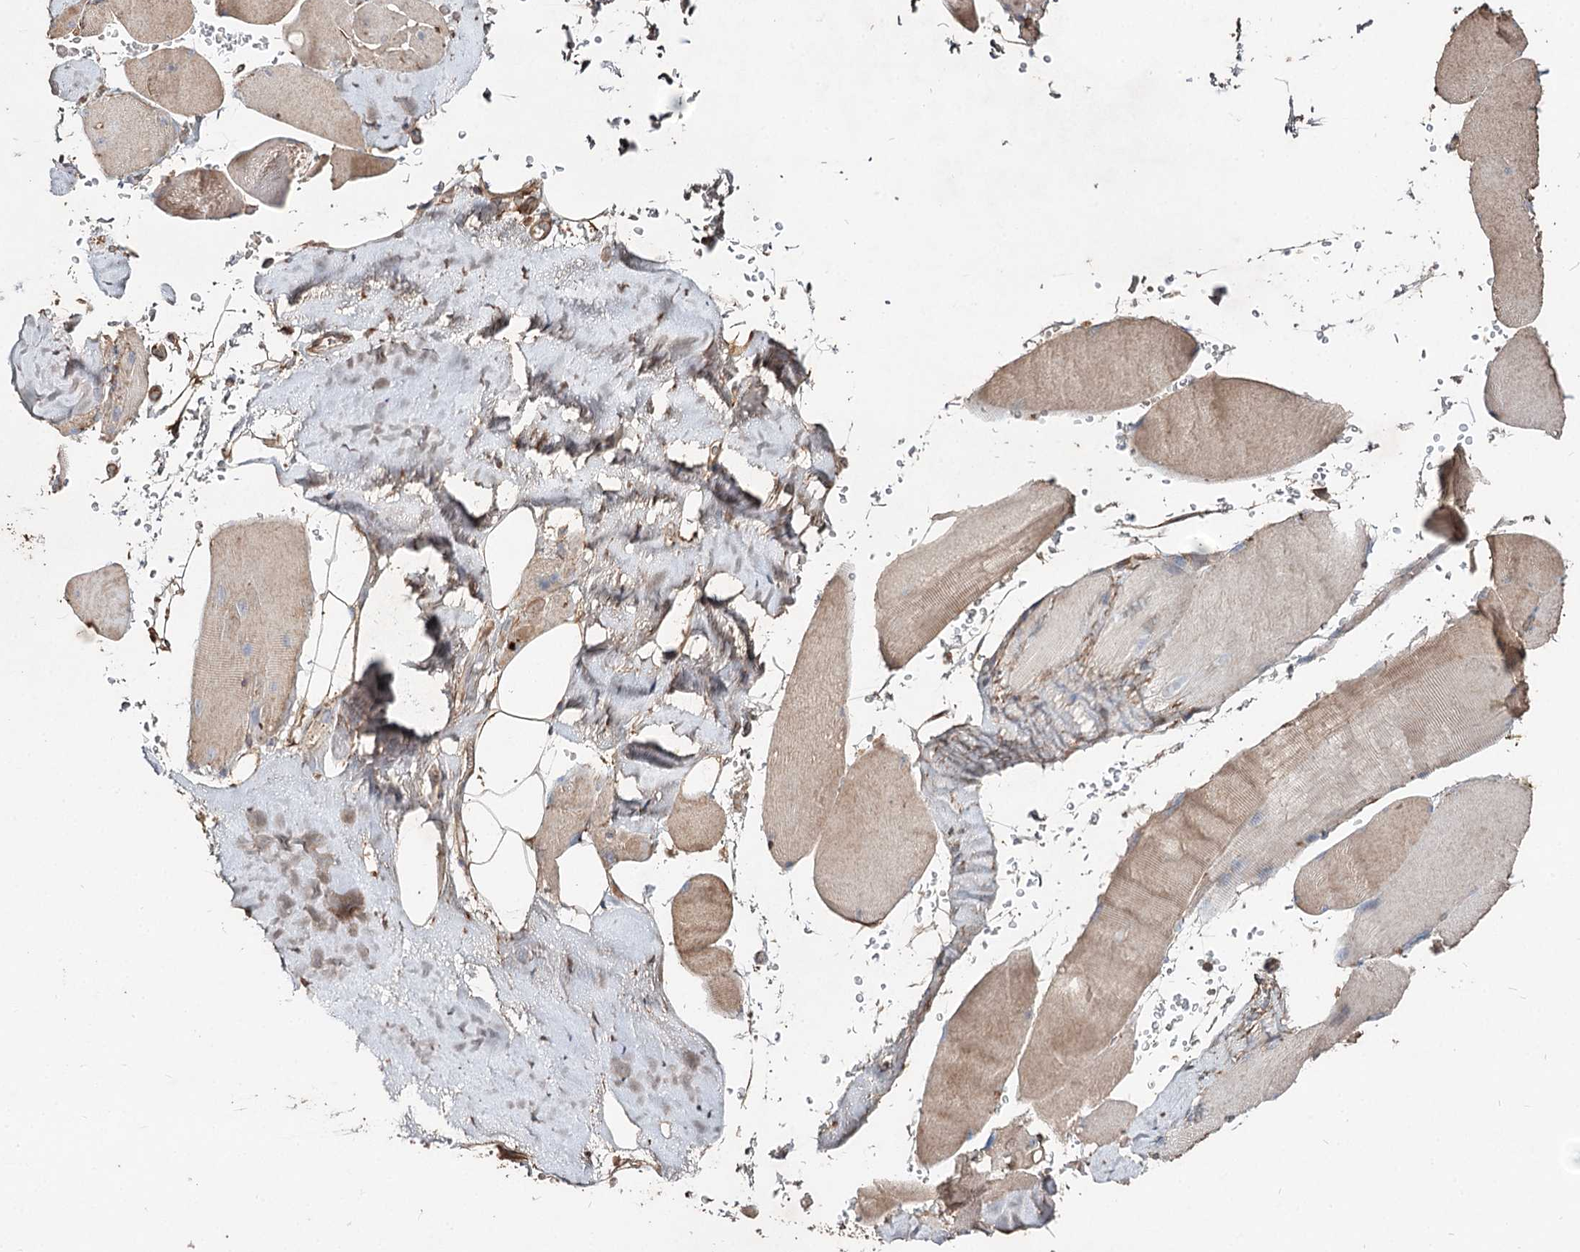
{"staining": {"intensity": "weak", "quantity": "25%-75%", "location": "cytoplasmic/membranous"}, "tissue": "skeletal muscle", "cell_type": "Myocytes", "image_type": "normal", "snomed": [{"axis": "morphology", "description": "Normal tissue, NOS"}, {"axis": "topography", "description": "Skeletal muscle"}, {"axis": "topography", "description": "Head-Neck"}], "caption": "A high-resolution image shows immunohistochemistry staining of normal skeletal muscle, which displays weak cytoplasmic/membranous expression in about 25%-75% of myocytes.", "gene": "SPART", "patient": {"sex": "male", "age": 66}}